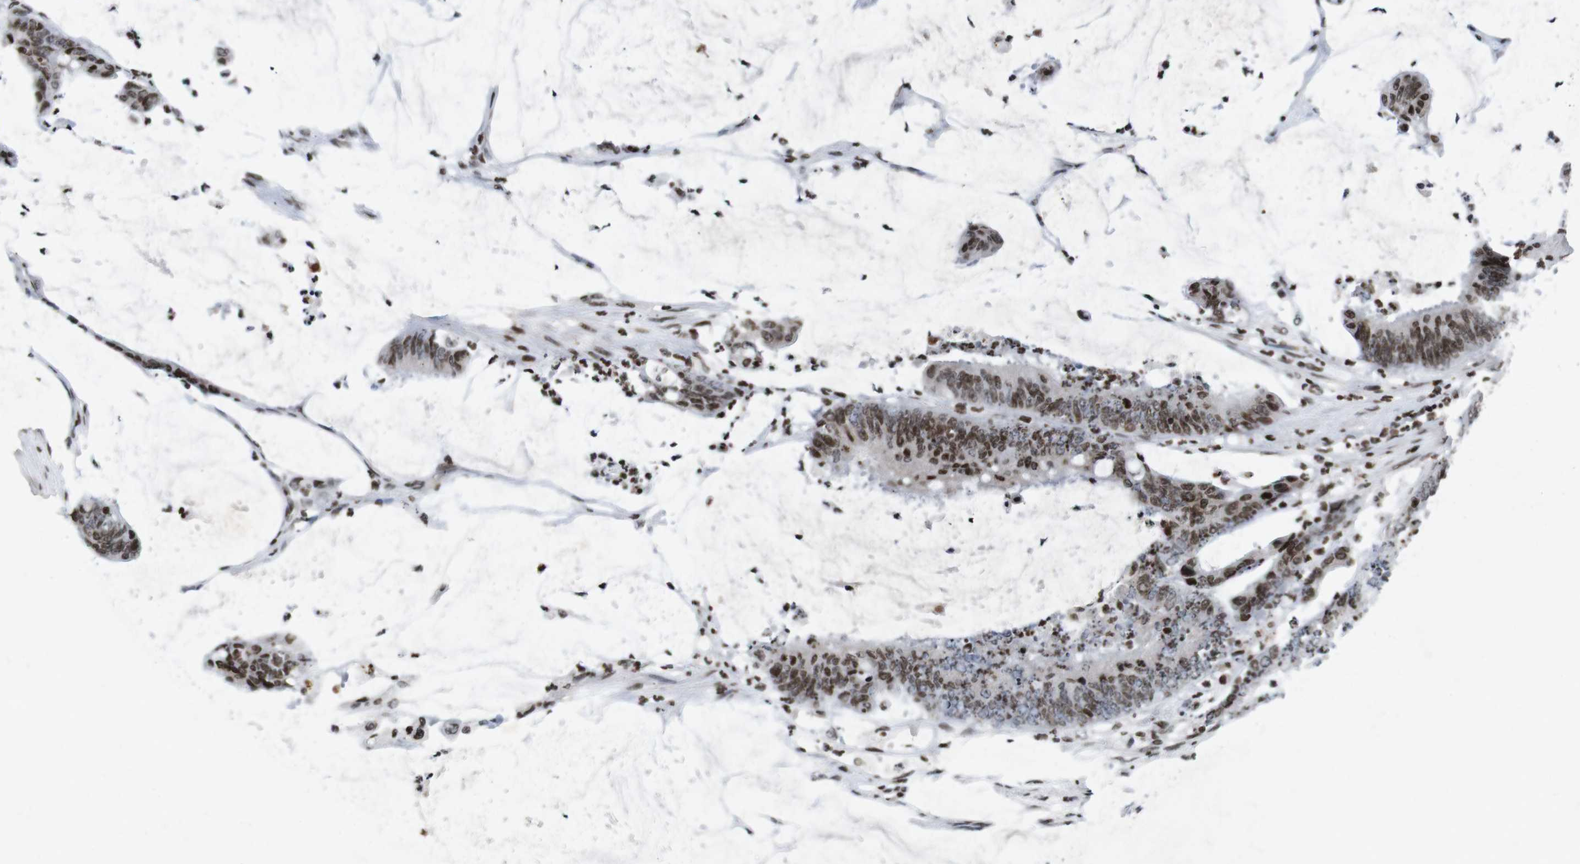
{"staining": {"intensity": "moderate", "quantity": ">75%", "location": "nuclear"}, "tissue": "colorectal cancer", "cell_type": "Tumor cells", "image_type": "cancer", "snomed": [{"axis": "morphology", "description": "Adenocarcinoma, NOS"}, {"axis": "topography", "description": "Rectum"}], "caption": "The immunohistochemical stain highlights moderate nuclear staining in tumor cells of adenocarcinoma (colorectal) tissue.", "gene": "MAGEH1", "patient": {"sex": "female", "age": 66}}